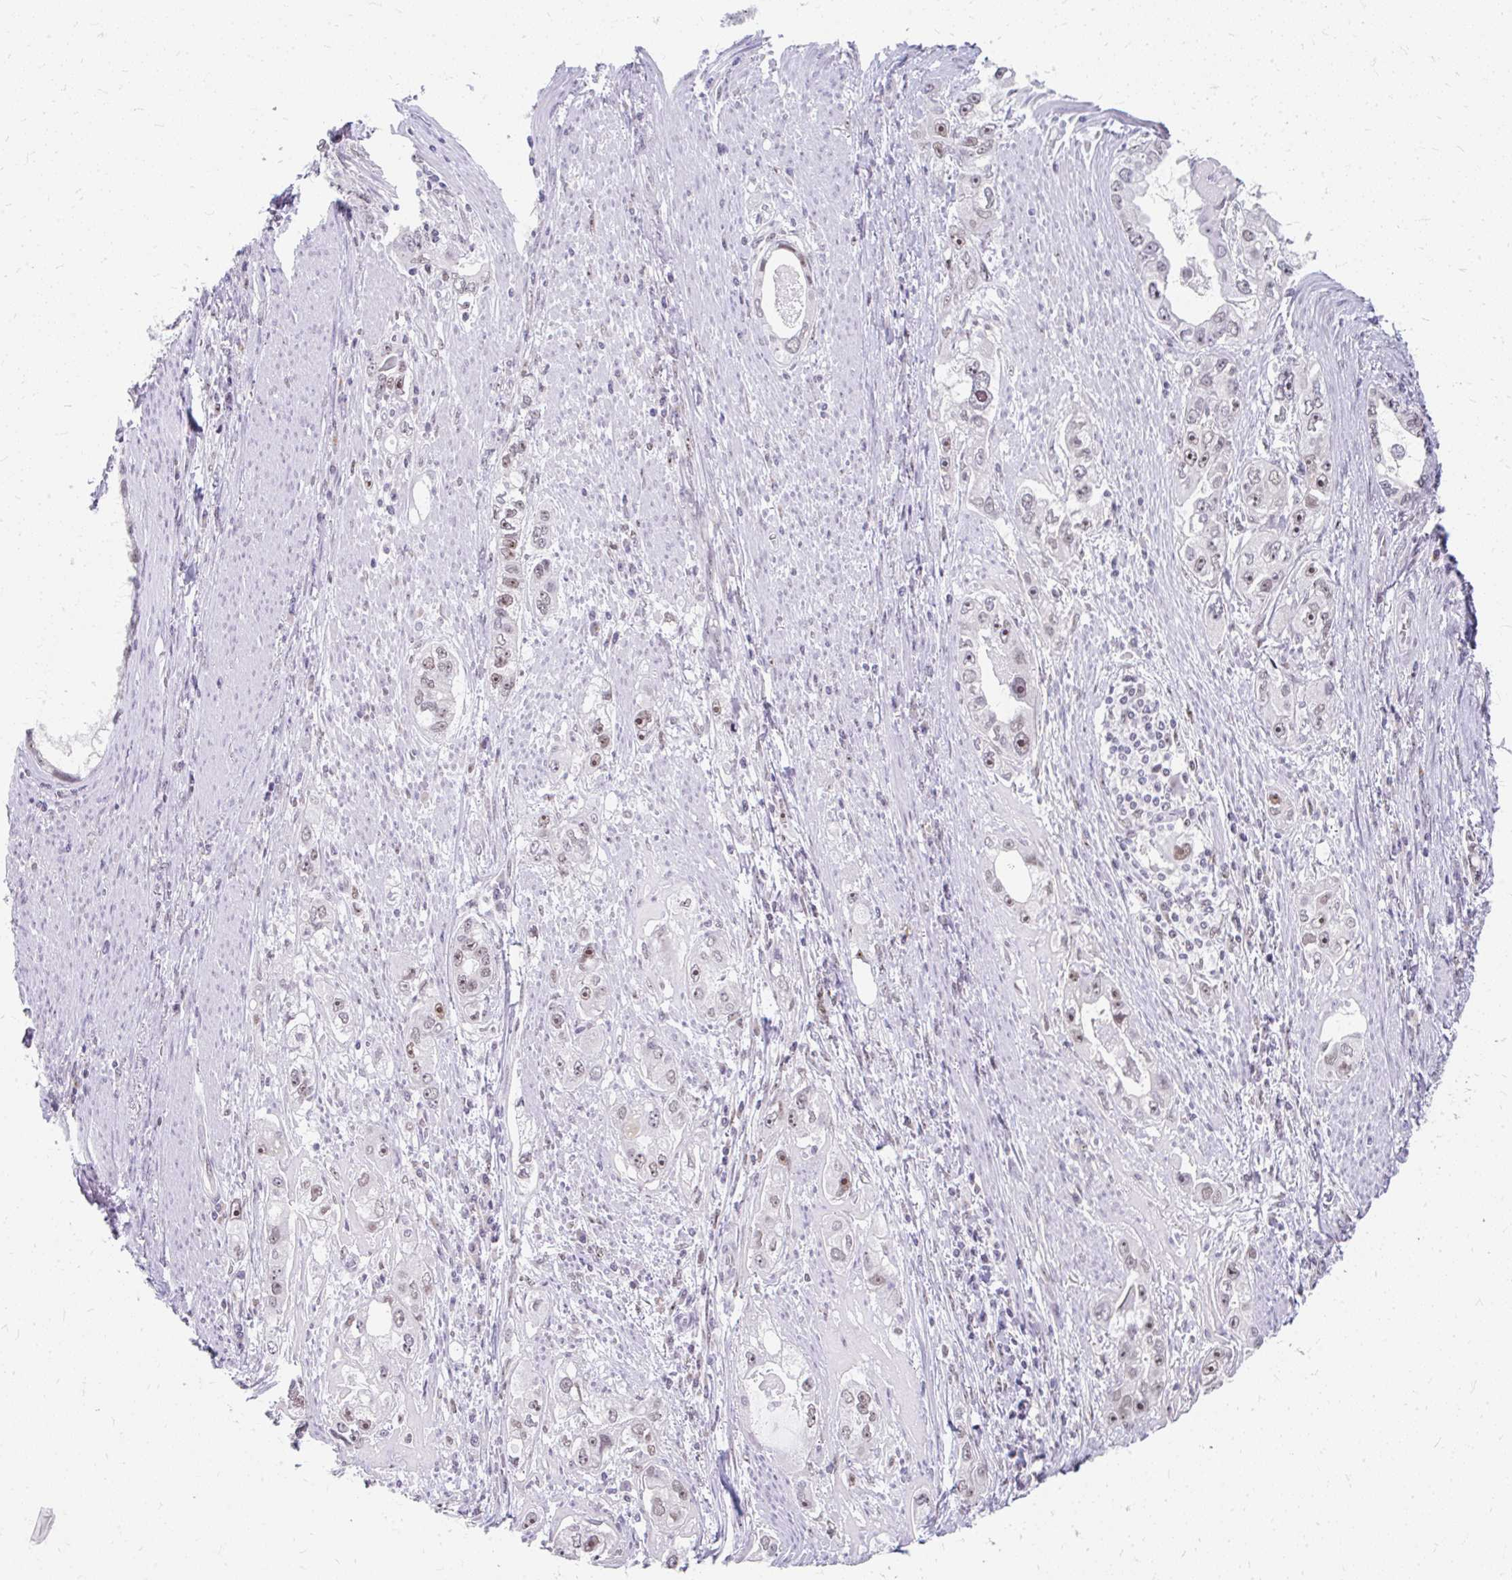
{"staining": {"intensity": "moderate", "quantity": "25%-75%", "location": "nuclear"}, "tissue": "stomach cancer", "cell_type": "Tumor cells", "image_type": "cancer", "snomed": [{"axis": "morphology", "description": "Adenocarcinoma, NOS"}, {"axis": "topography", "description": "Stomach, lower"}], "caption": "There is medium levels of moderate nuclear positivity in tumor cells of stomach adenocarcinoma, as demonstrated by immunohistochemical staining (brown color).", "gene": "GTF2H1", "patient": {"sex": "female", "age": 93}}